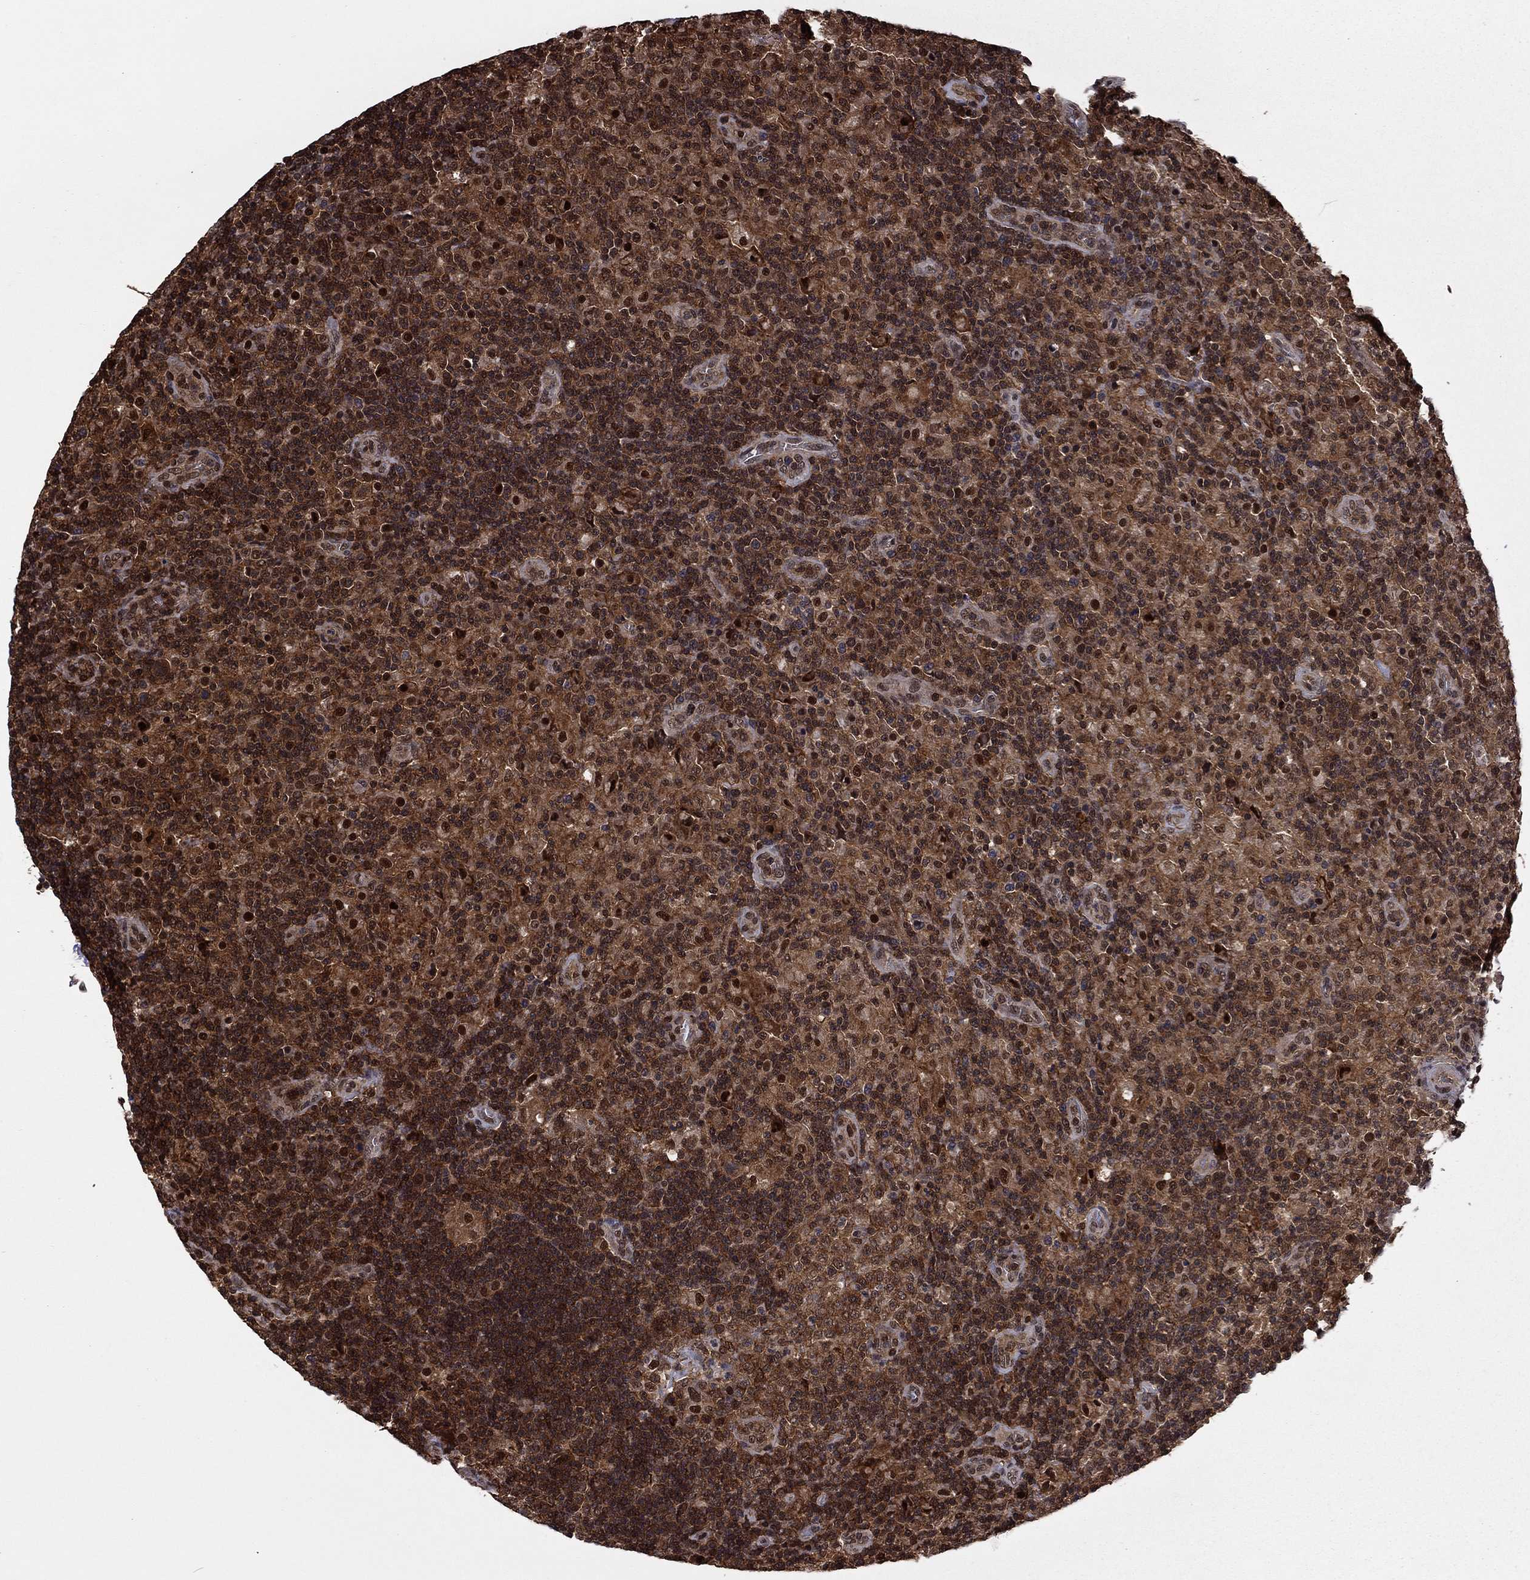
{"staining": {"intensity": "strong", "quantity": ">75%", "location": "nuclear"}, "tissue": "lymphoma", "cell_type": "Tumor cells", "image_type": "cancer", "snomed": [{"axis": "morphology", "description": "Hodgkin's disease, NOS"}, {"axis": "topography", "description": "Lymph node"}], "caption": "Lymphoma stained for a protein displays strong nuclear positivity in tumor cells.", "gene": "PSMD2", "patient": {"sex": "male", "age": 70}}